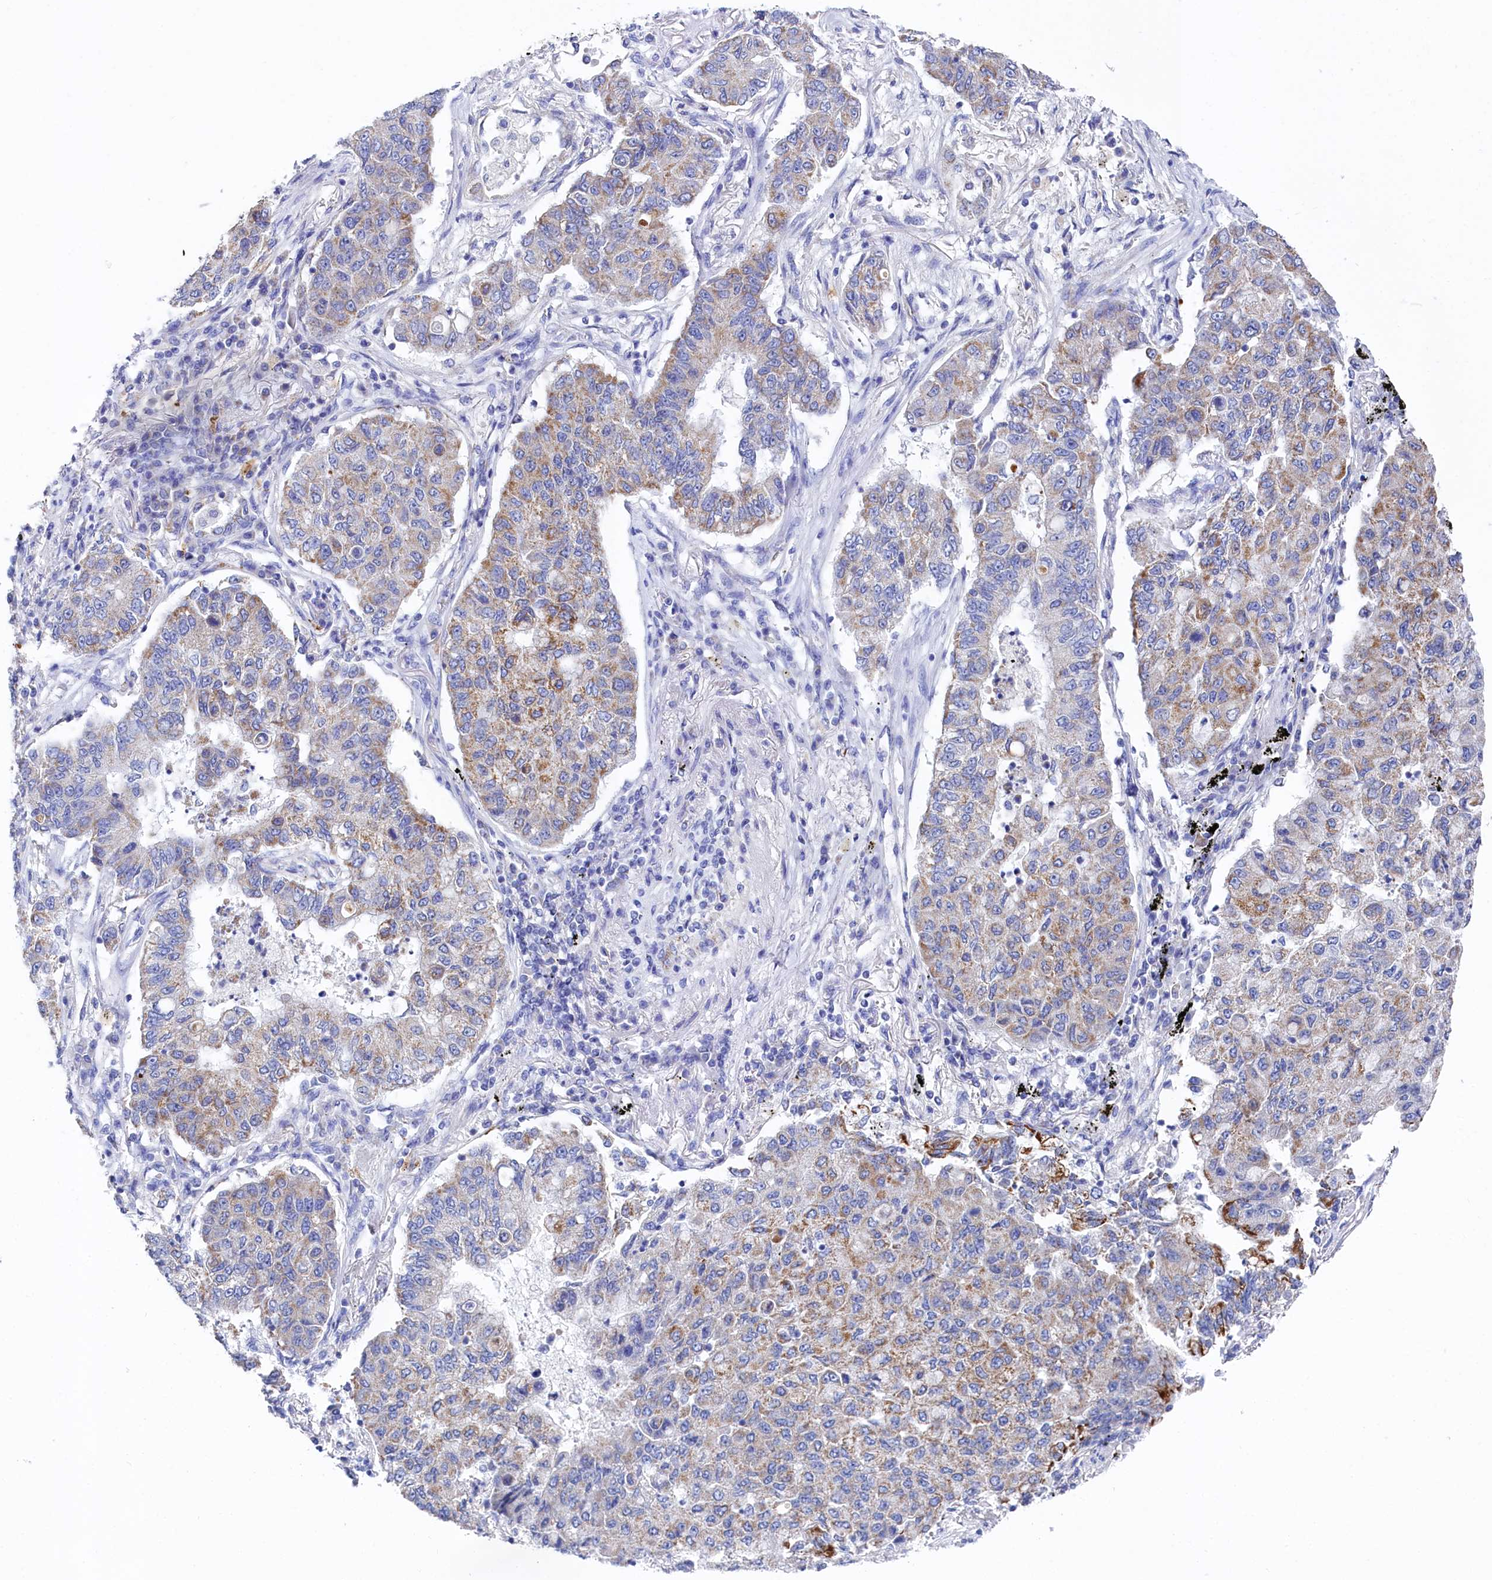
{"staining": {"intensity": "weak", "quantity": "25%-75%", "location": "cytoplasmic/membranous"}, "tissue": "lung cancer", "cell_type": "Tumor cells", "image_type": "cancer", "snomed": [{"axis": "morphology", "description": "Squamous cell carcinoma, NOS"}, {"axis": "topography", "description": "Lung"}], "caption": "Weak cytoplasmic/membranous positivity is present in about 25%-75% of tumor cells in lung squamous cell carcinoma. (Brightfield microscopy of DAB IHC at high magnification).", "gene": "MMAB", "patient": {"sex": "male", "age": 74}}